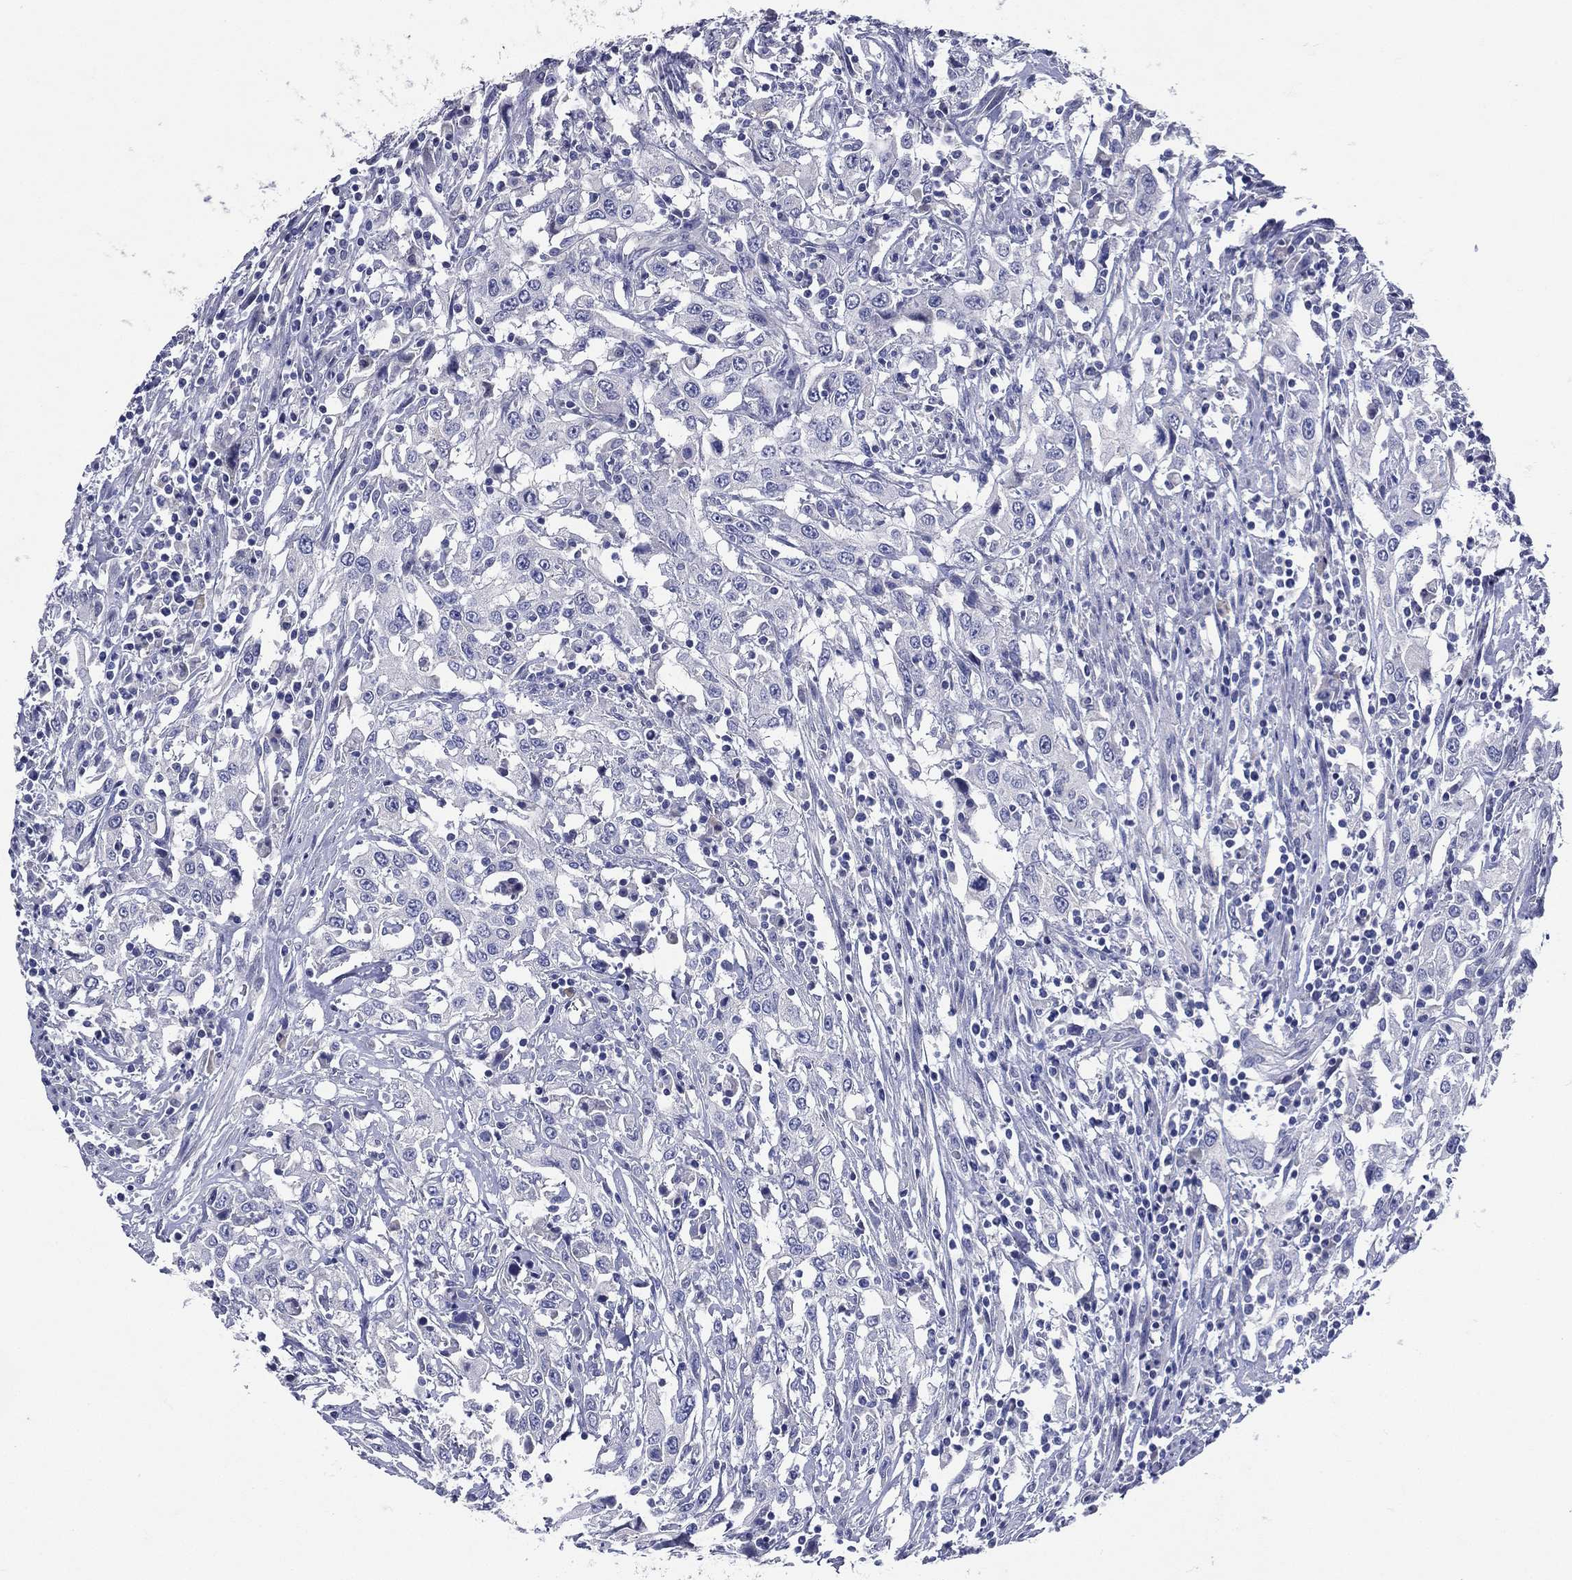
{"staining": {"intensity": "negative", "quantity": "none", "location": "none"}, "tissue": "urothelial cancer", "cell_type": "Tumor cells", "image_type": "cancer", "snomed": [{"axis": "morphology", "description": "Urothelial carcinoma, High grade"}, {"axis": "topography", "description": "Urinary bladder"}], "caption": "An IHC image of high-grade urothelial carcinoma is shown. There is no staining in tumor cells of high-grade urothelial carcinoma.", "gene": "TGM1", "patient": {"sex": "male", "age": 61}}